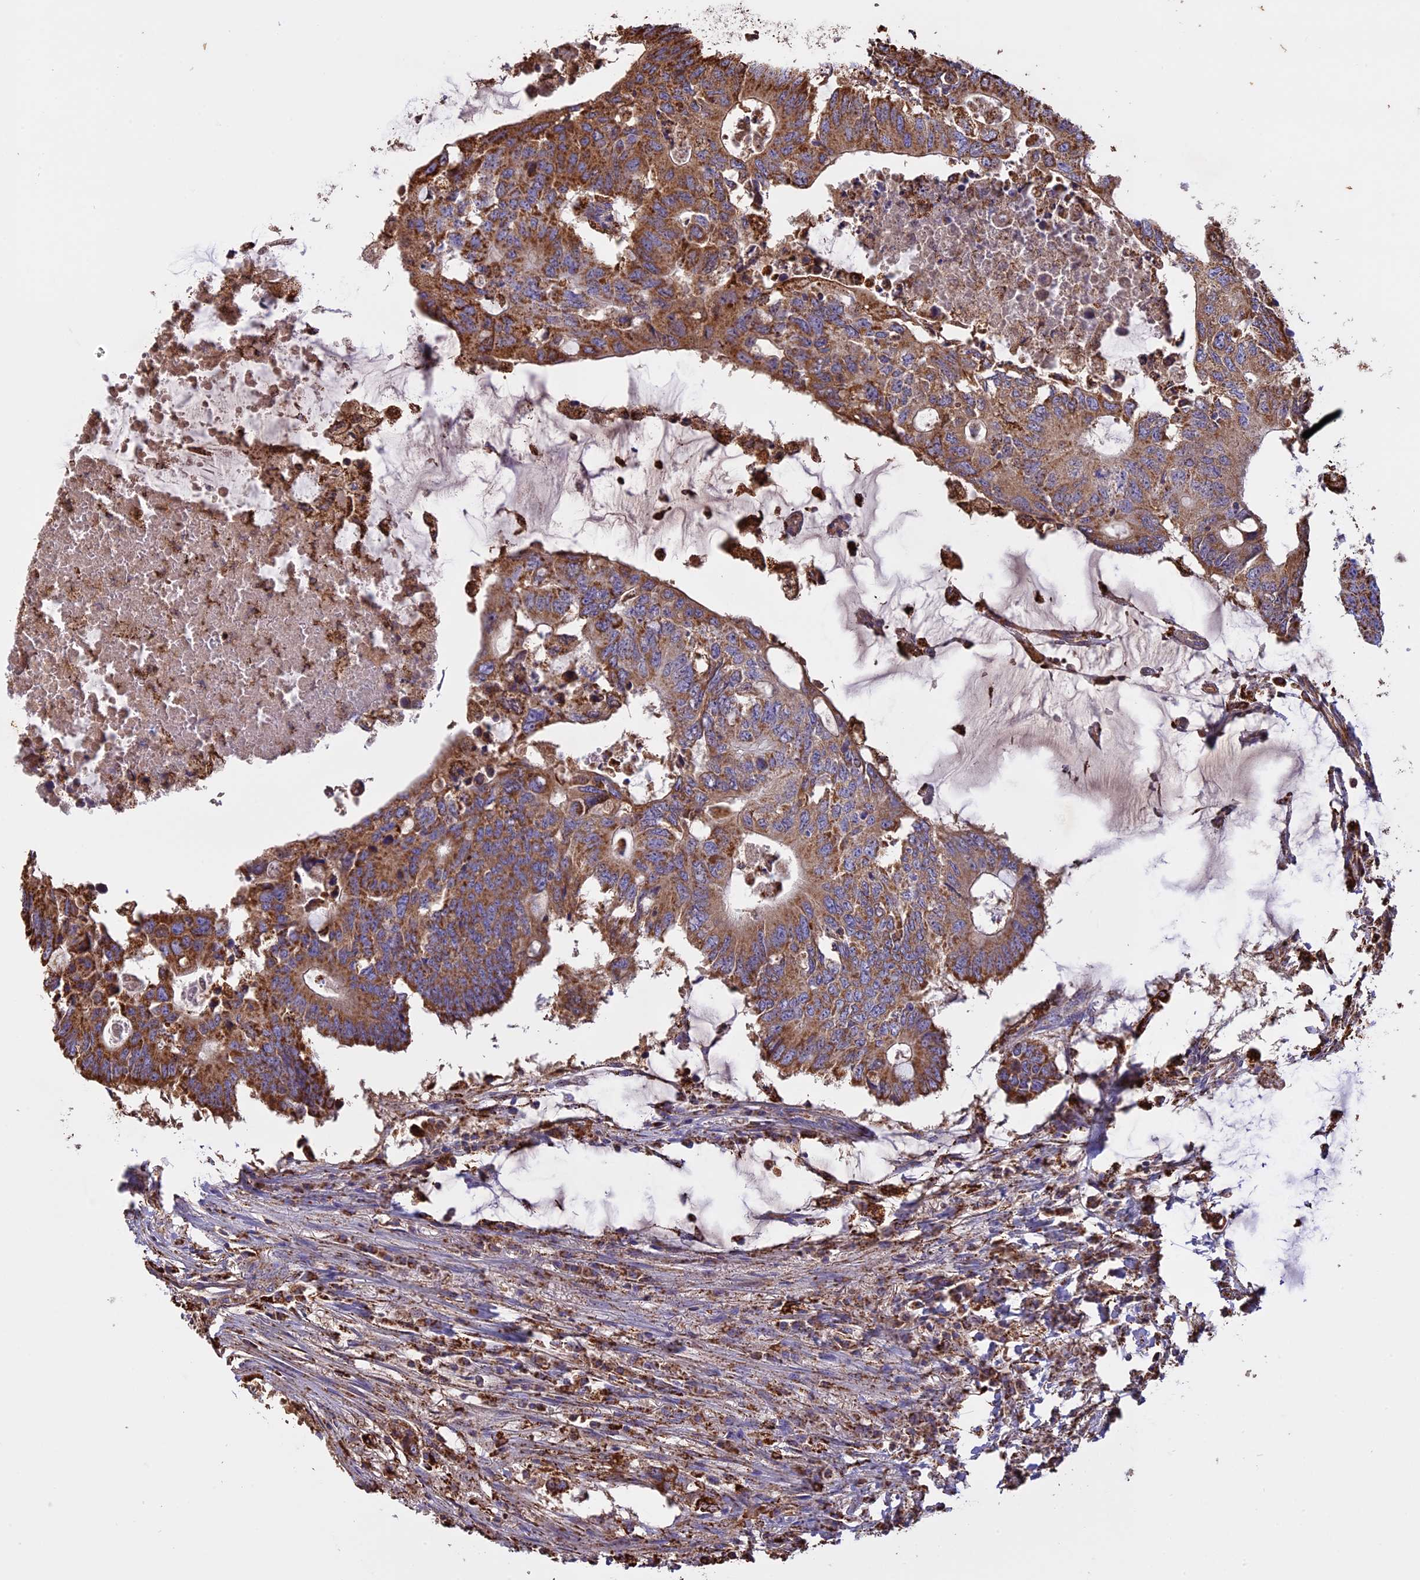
{"staining": {"intensity": "moderate", "quantity": ">75%", "location": "cytoplasmic/membranous"}, "tissue": "colorectal cancer", "cell_type": "Tumor cells", "image_type": "cancer", "snomed": [{"axis": "morphology", "description": "Adenocarcinoma, NOS"}, {"axis": "topography", "description": "Colon"}], "caption": "The immunohistochemical stain labels moderate cytoplasmic/membranous expression in tumor cells of adenocarcinoma (colorectal) tissue.", "gene": "KCNG1", "patient": {"sex": "male", "age": 71}}